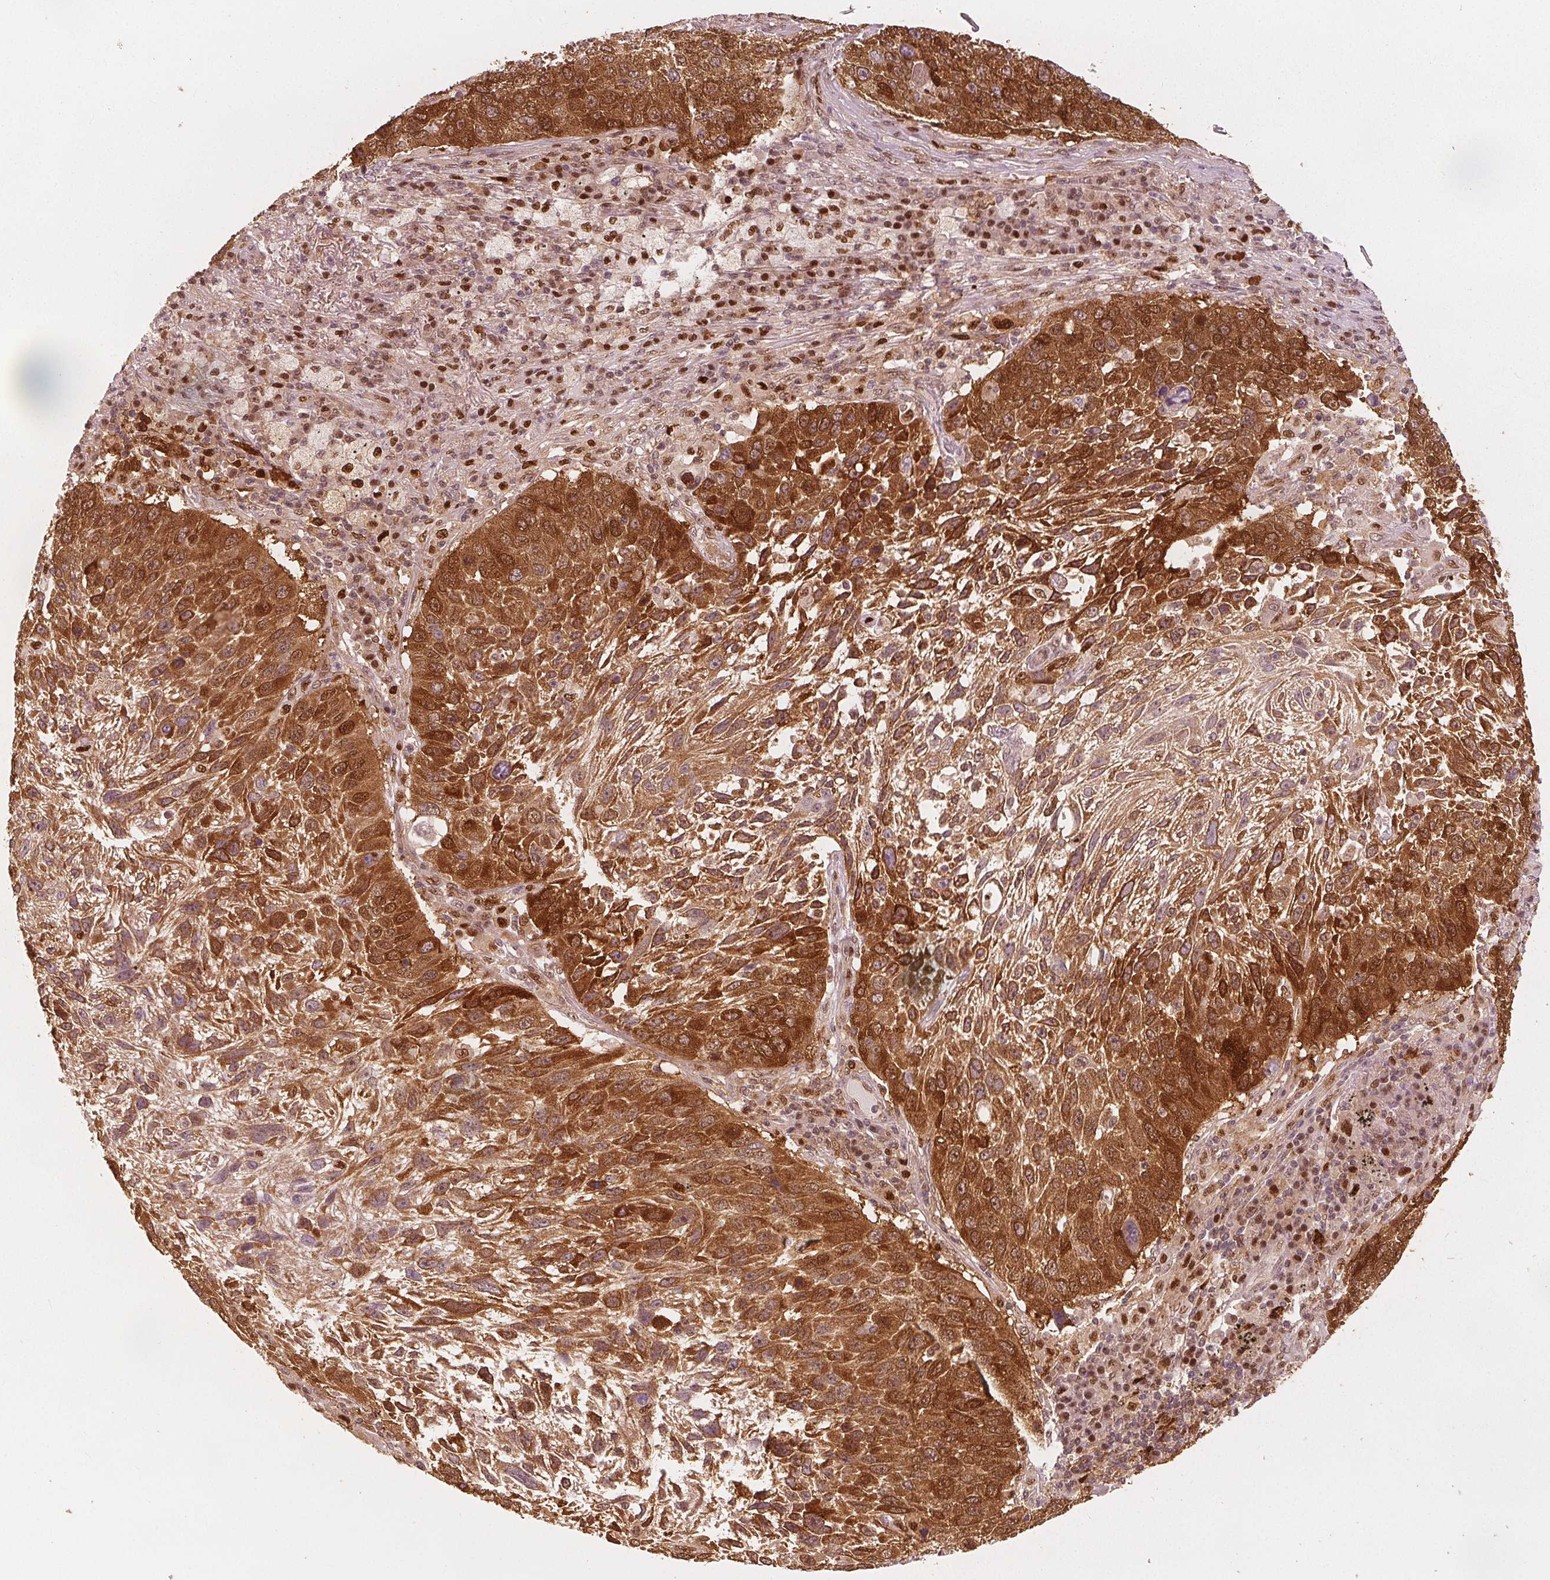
{"staining": {"intensity": "moderate", "quantity": ">75%", "location": "cytoplasmic/membranous,nuclear"}, "tissue": "lung cancer", "cell_type": "Tumor cells", "image_type": "cancer", "snomed": [{"axis": "morphology", "description": "Normal morphology"}, {"axis": "morphology", "description": "Squamous cell carcinoma, NOS"}, {"axis": "topography", "description": "Lymph node"}, {"axis": "topography", "description": "Lung"}], "caption": "Immunohistochemistry (IHC) of human lung squamous cell carcinoma shows medium levels of moderate cytoplasmic/membranous and nuclear expression in approximately >75% of tumor cells. The protein is stained brown, and the nuclei are stained in blue (DAB IHC with brightfield microscopy, high magnification).", "gene": "SQSTM1", "patient": {"sex": "male", "age": 67}}